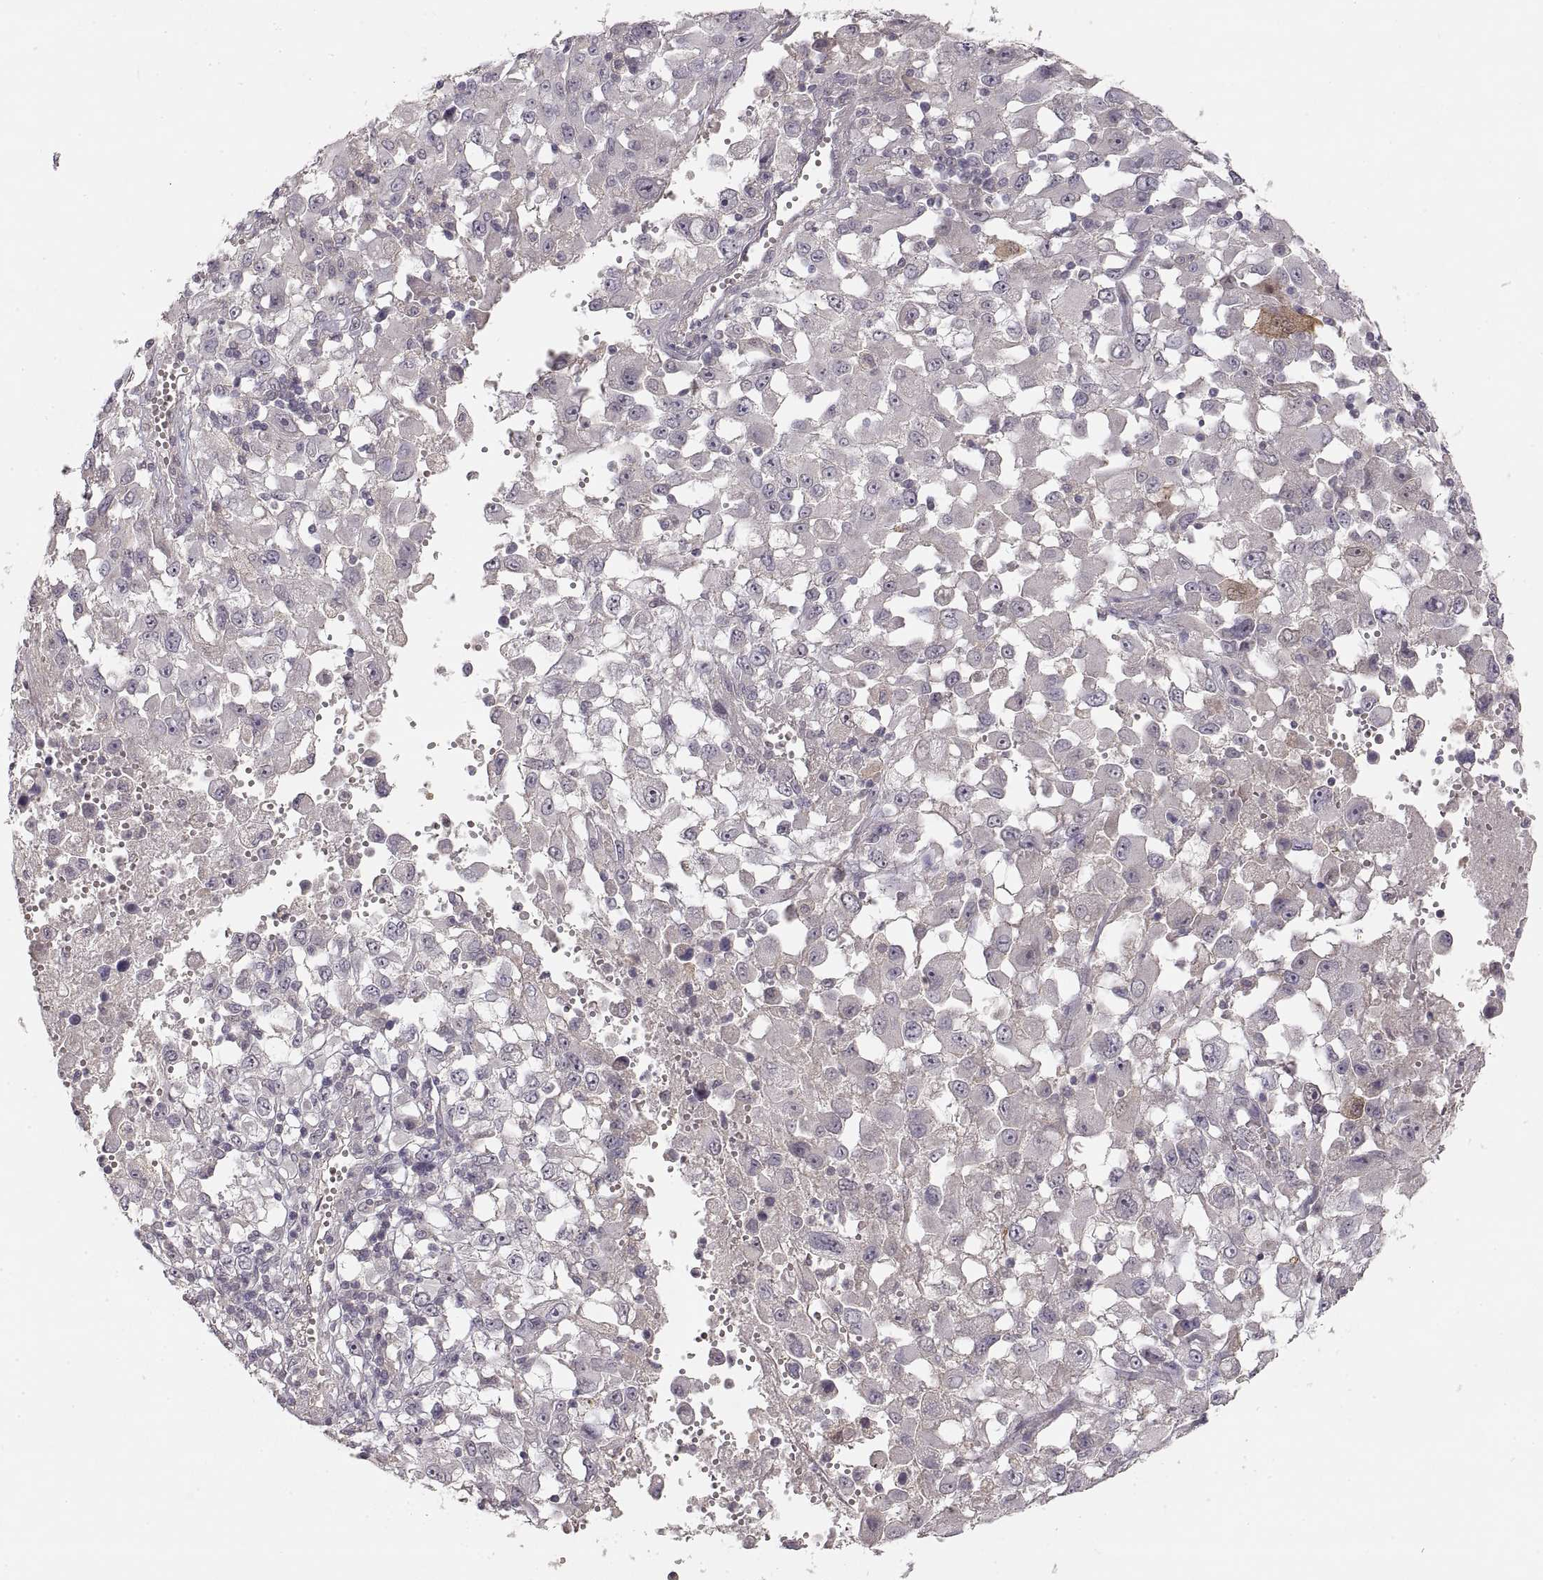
{"staining": {"intensity": "weak", "quantity": "<25%", "location": "cytoplasmic/membranous"}, "tissue": "melanoma", "cell_type": "Tumor cells", "image_type": "cancer", "snomed": [{"axis": "morphology", "description": "Malignant melanoma, Metastatic site"}, {"axis": "topography", "description": "Soft tissue"}], "caption": "Immunohistochemistry micrograph of human melanoma stained for a protein (brown), which exhibits no positivity in tumor cells. (DAB (3,3'-diaminobenzidine) IHC with hematoxylin counter stain).", "gene": "LAMC2", "patient": {"sex": "male", "age": 50}}